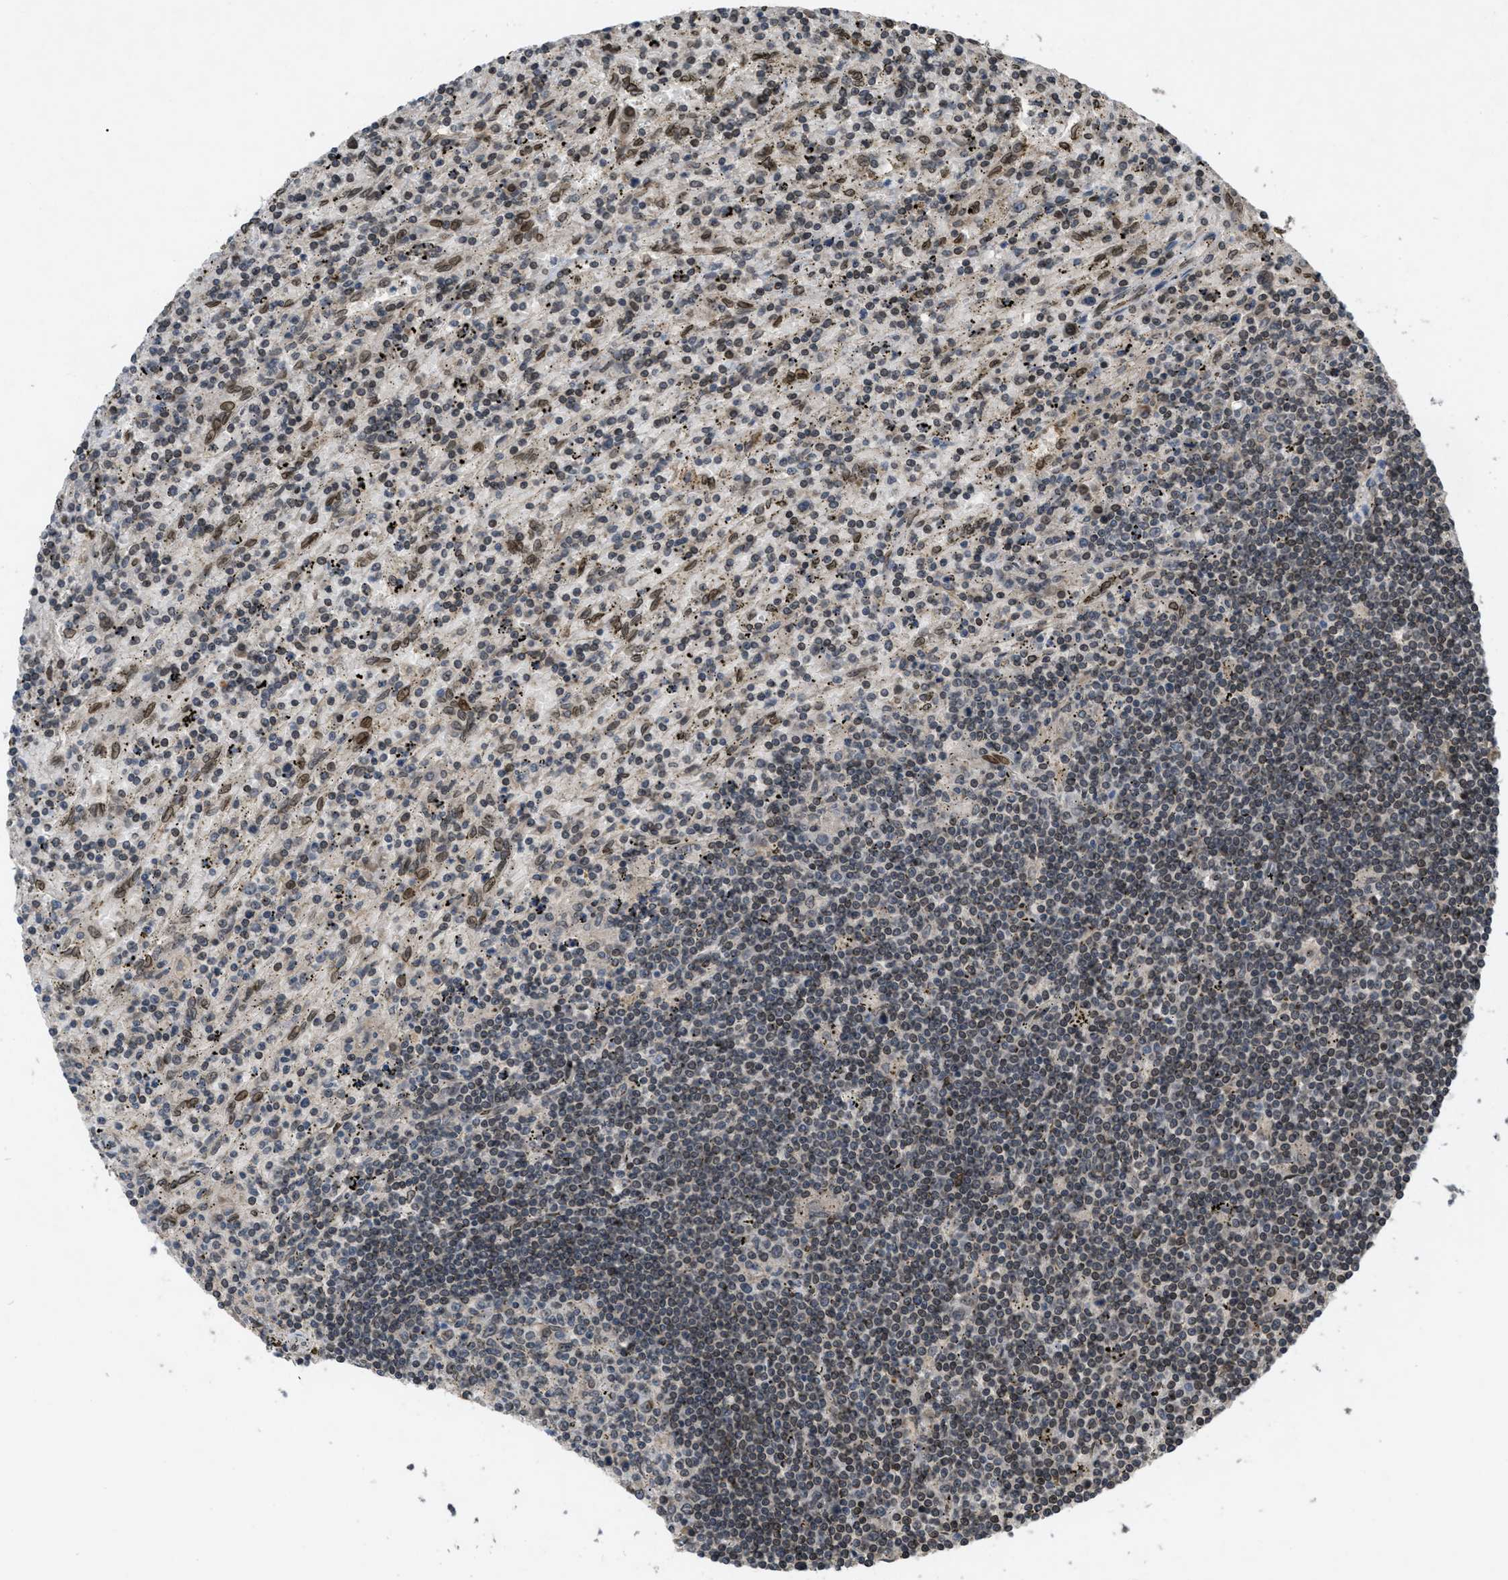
{"staining": {"intensity": "weak", "quantity": ">75%", "location": "nuclear"}, "tissue": "lymphoma", "cell_type": "Tumor cells", "image_type": "cancer", "snomed": [{"axis": "morphology", "description": "Malignant lymphoma, non-Hodgkin's type, Low grade"}, {"axis": "topography", "description": "Spleen"}], "caption": "Weak nuclear protein positivity is seen in about >75% of tumor cells in low-grade malignant lymphoma, non-Hodgkin's type.", "gene": "CRY1", "patient": {"sex": "male", "age": 76}}